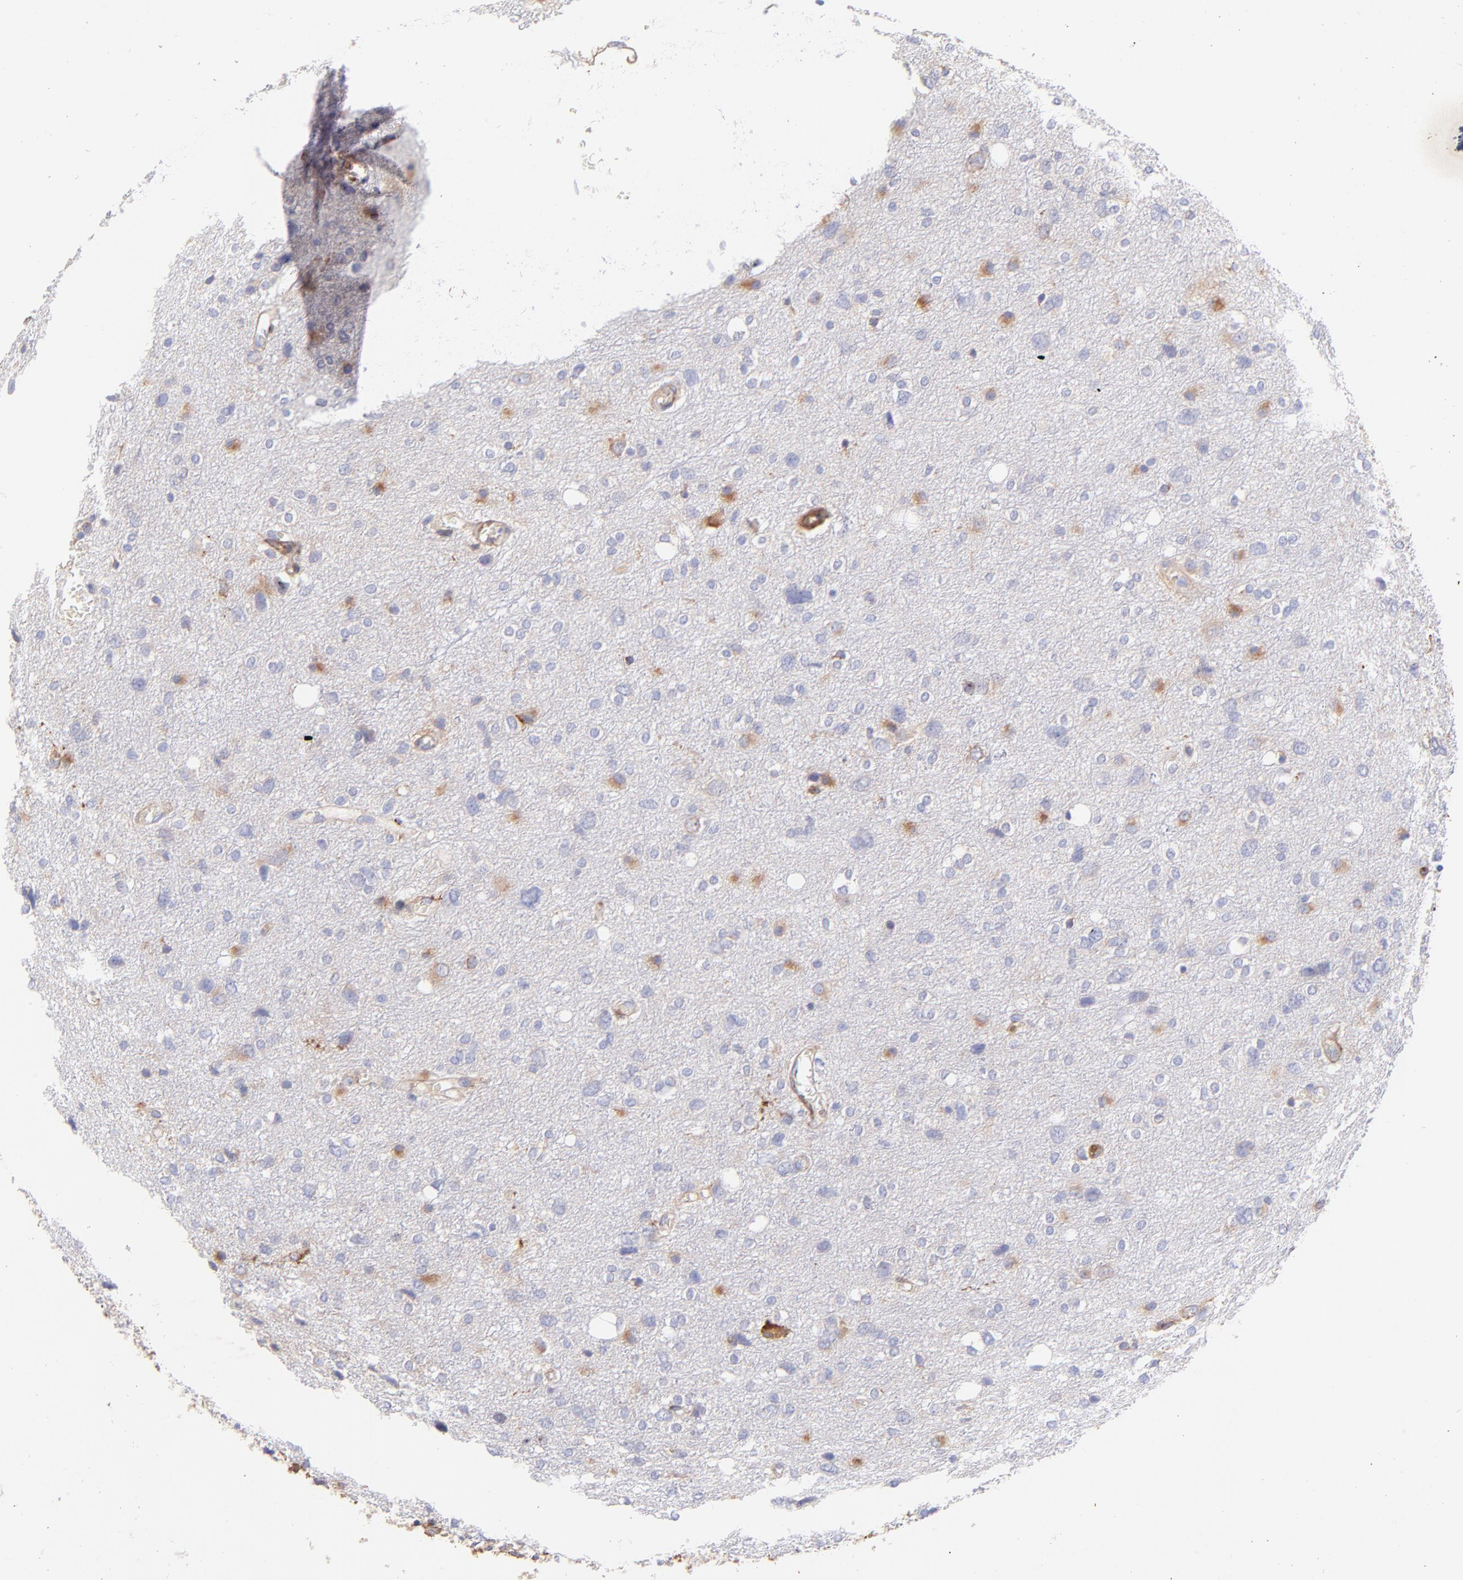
{"staining": {"intensity": "weak", "quantity": "<25%", "location": "cytoplasmic/membranous"}, "tissue": "glioma", "cell_type": "Tumor cells", "image_type": "cancer", "snomed": [{"axis": "morphology", "description": "Glioma, malignant, High grade"}, {"axis": "topography", "description": "Brain"}], "caption": "Immunohistochemistry (IHC) image of malignant glioma (high-grade) stained for a protein (brown), which reveals no positivity in tumor cells.", "gene": "BGN", "patient": {"sex": "female", "age": 59}}